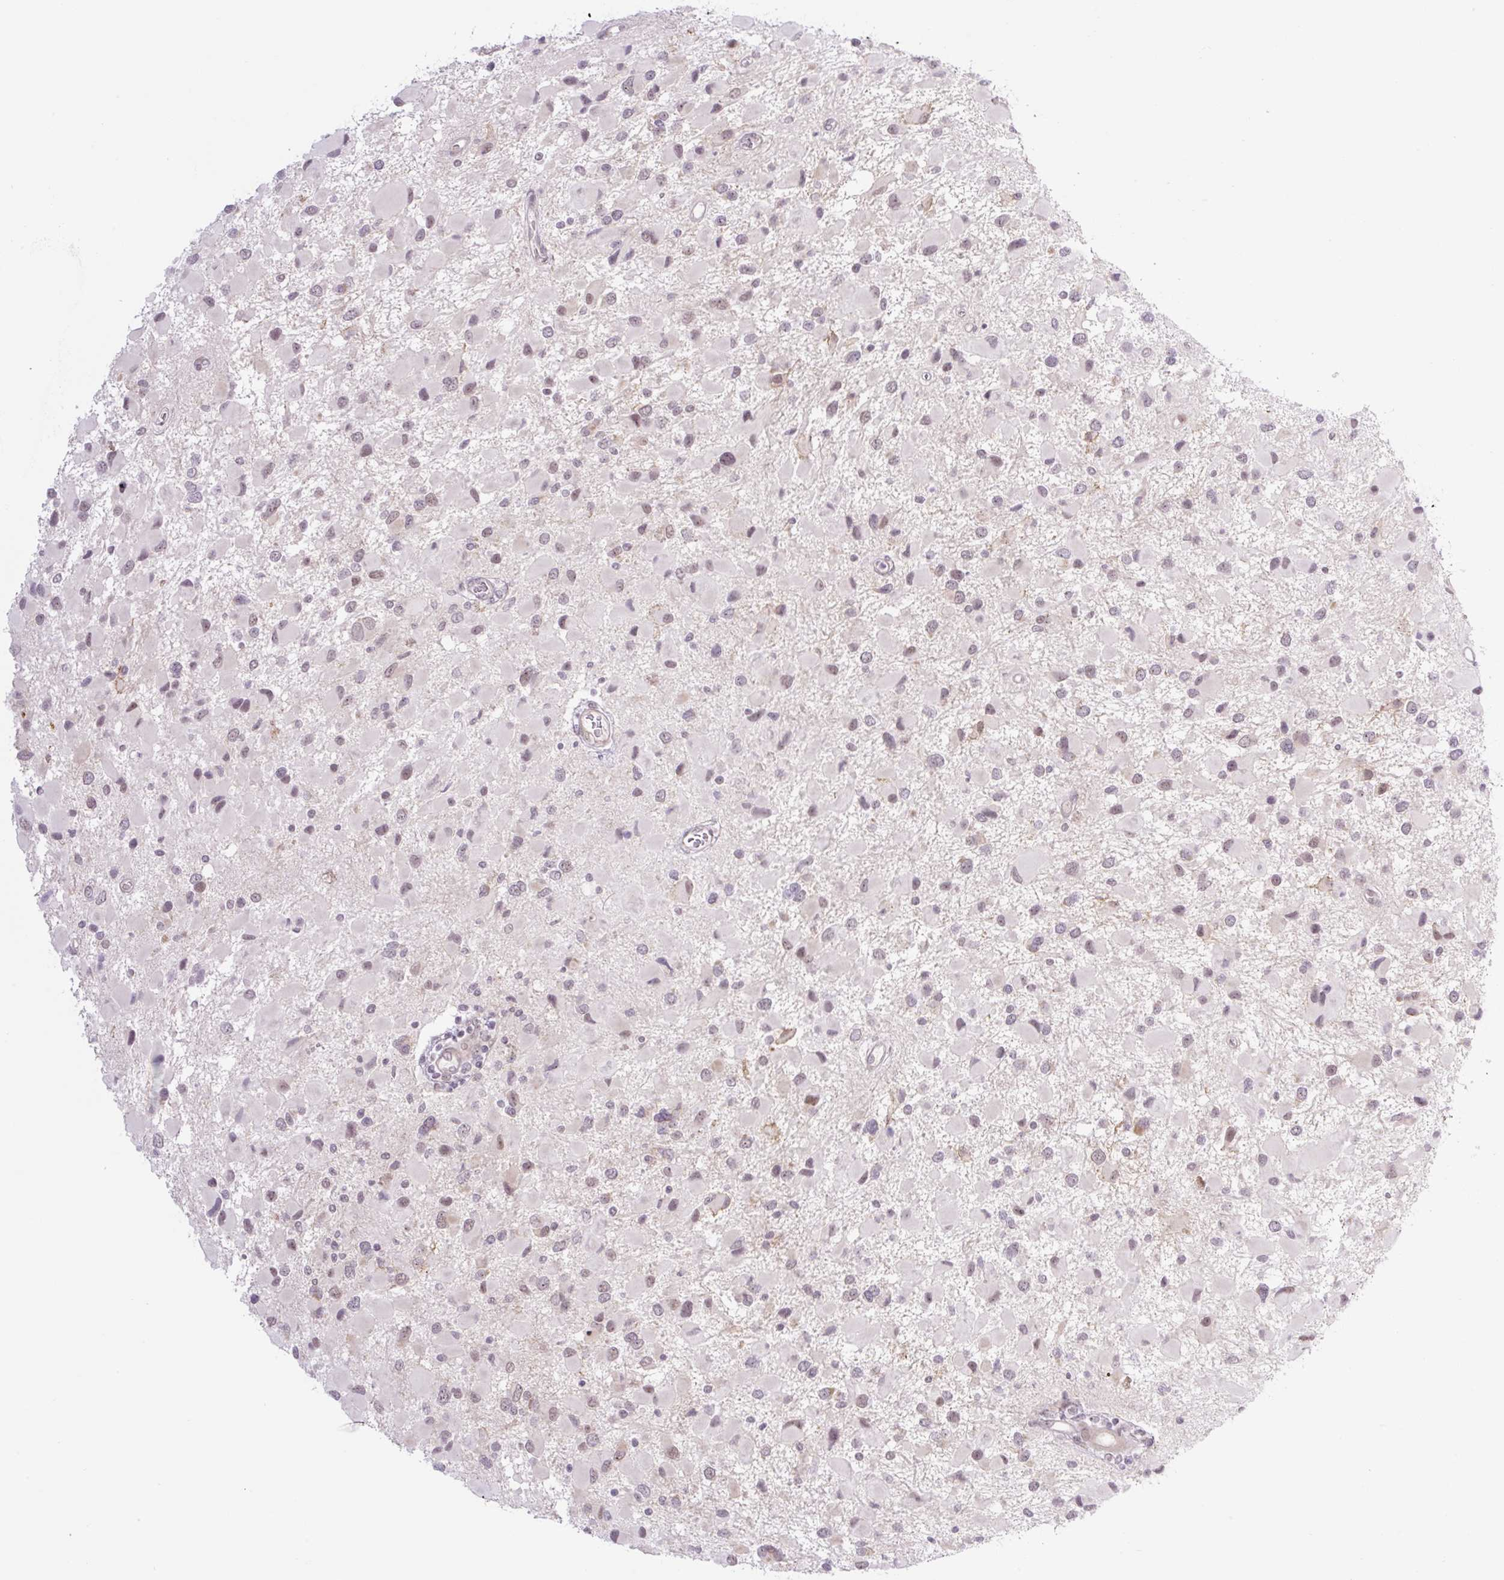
{"staining": {"intensity": "weak", "quantity": "25%-75%", "location": "nuclear"}, "tissue": "glioma", "cell_type": "Tumor cells", "image_type": "cancer", "snomed": [{"axis": "morphology", "description": "Glioma, malignant, High grade"}, {"axis": "topography", "description": "Brain"}], "caption": "Immunohistochemistry (IHC) image of neoplastic tissue: human high-grade glioma (malignant) stained using IHC displays low levels of weak protein expression localized specifically in the nuclear of tumor cells, appearing as a nuclear brown color.", "gene": "ICE1", "patient": {"sex": "male", "age": 53}}